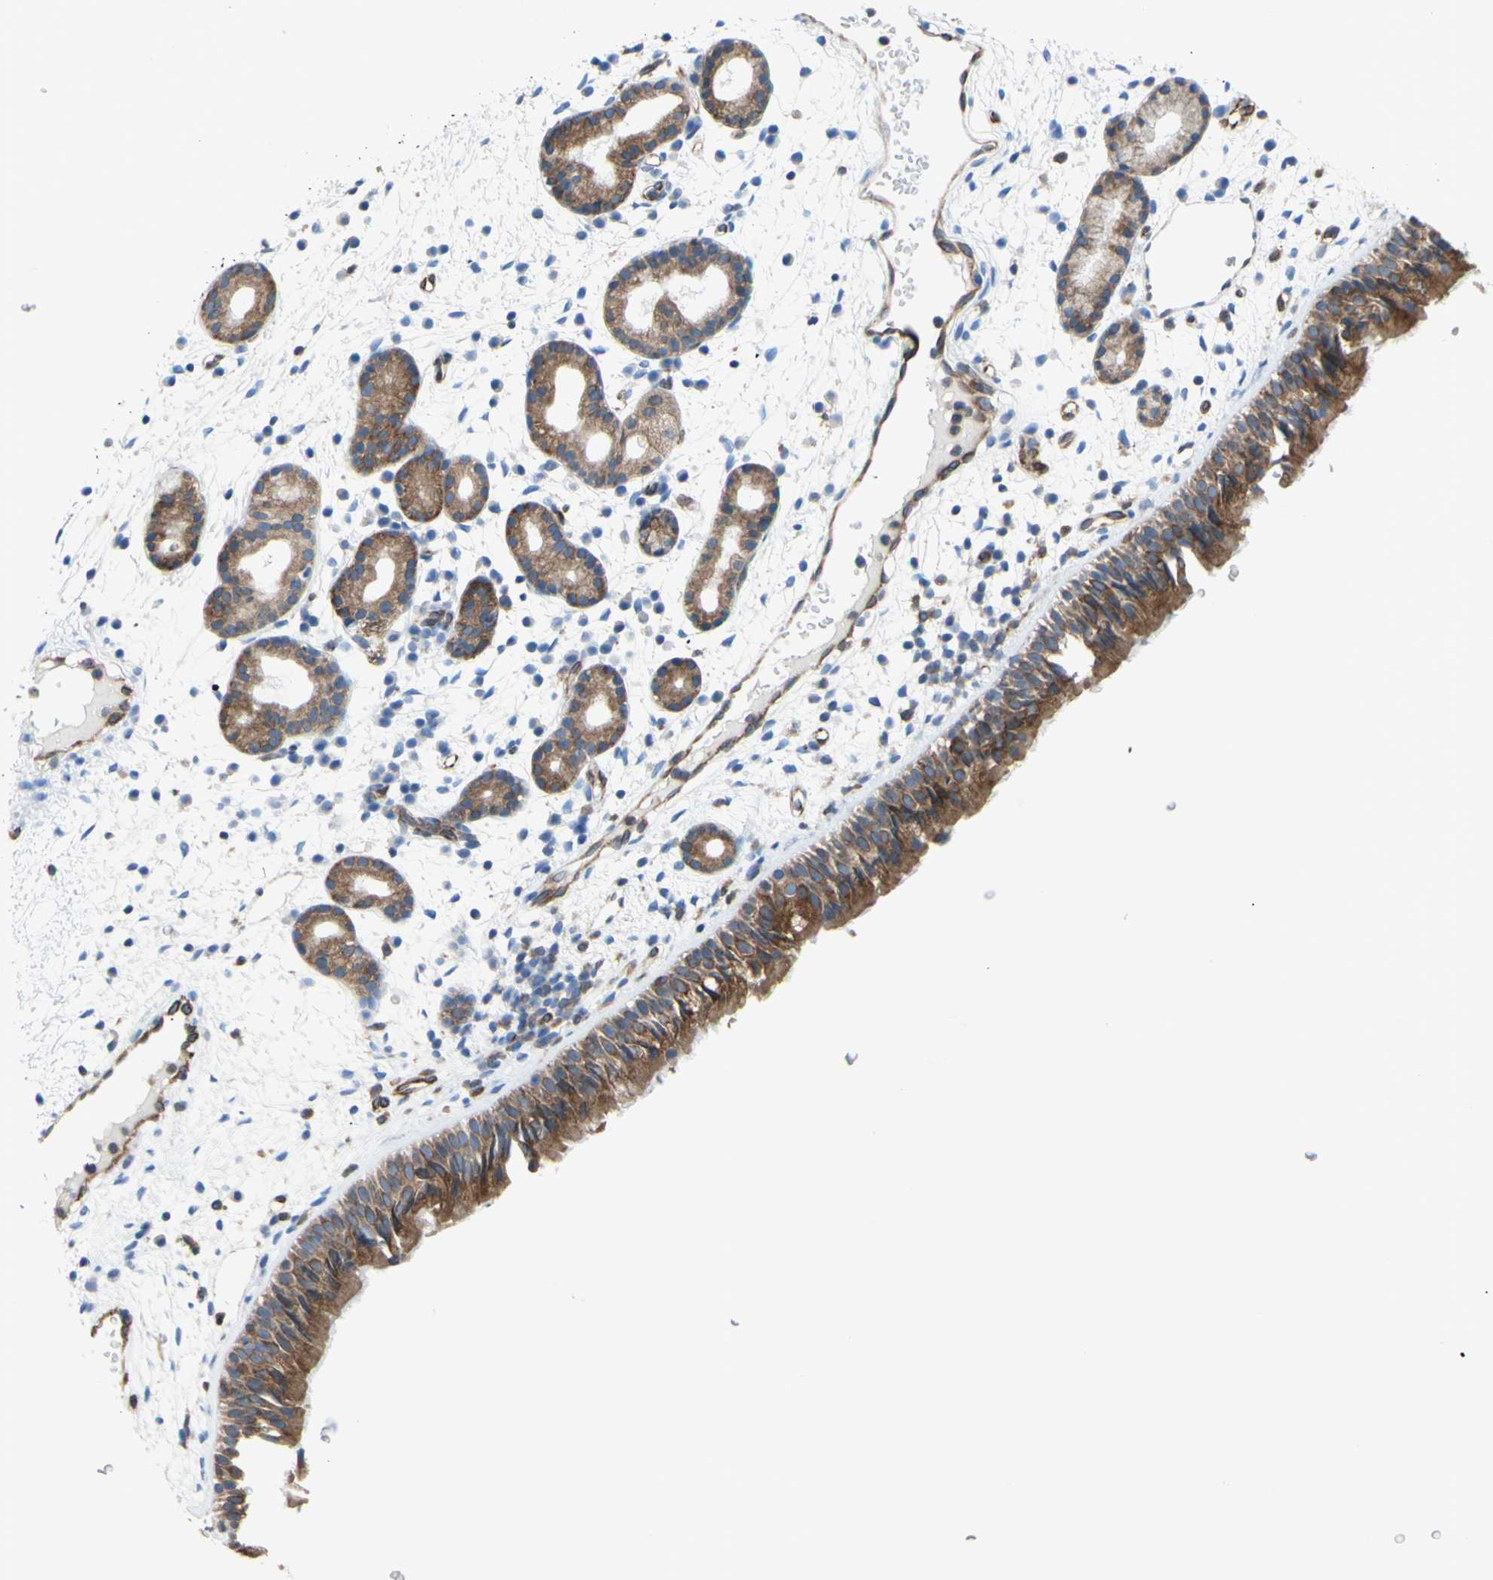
{"staining": {"intensity": "moderate", "quantity": ">75%", "location": "cytoplasmic/membranous"}, "tissue": "nasopharynx", "cell_type": "Respiratory epithelial cells", "image_type": "normal", "snomed": [{"axis": "morphology", "description": "Normal tissue, NOS"}, {"axis": "morphology", "description": "Inflammation, NOS"}, {"axis": "topography", "description": "Nasopharynx"}], "caption": "A micrograph of human nasopharynx stained for a protein demonstrates moderate cytoplasmic/membranous brown staining in respiratory epithelial cells.", "gene": "MGST2", "patient": {"sex": "female", "age": 55}}